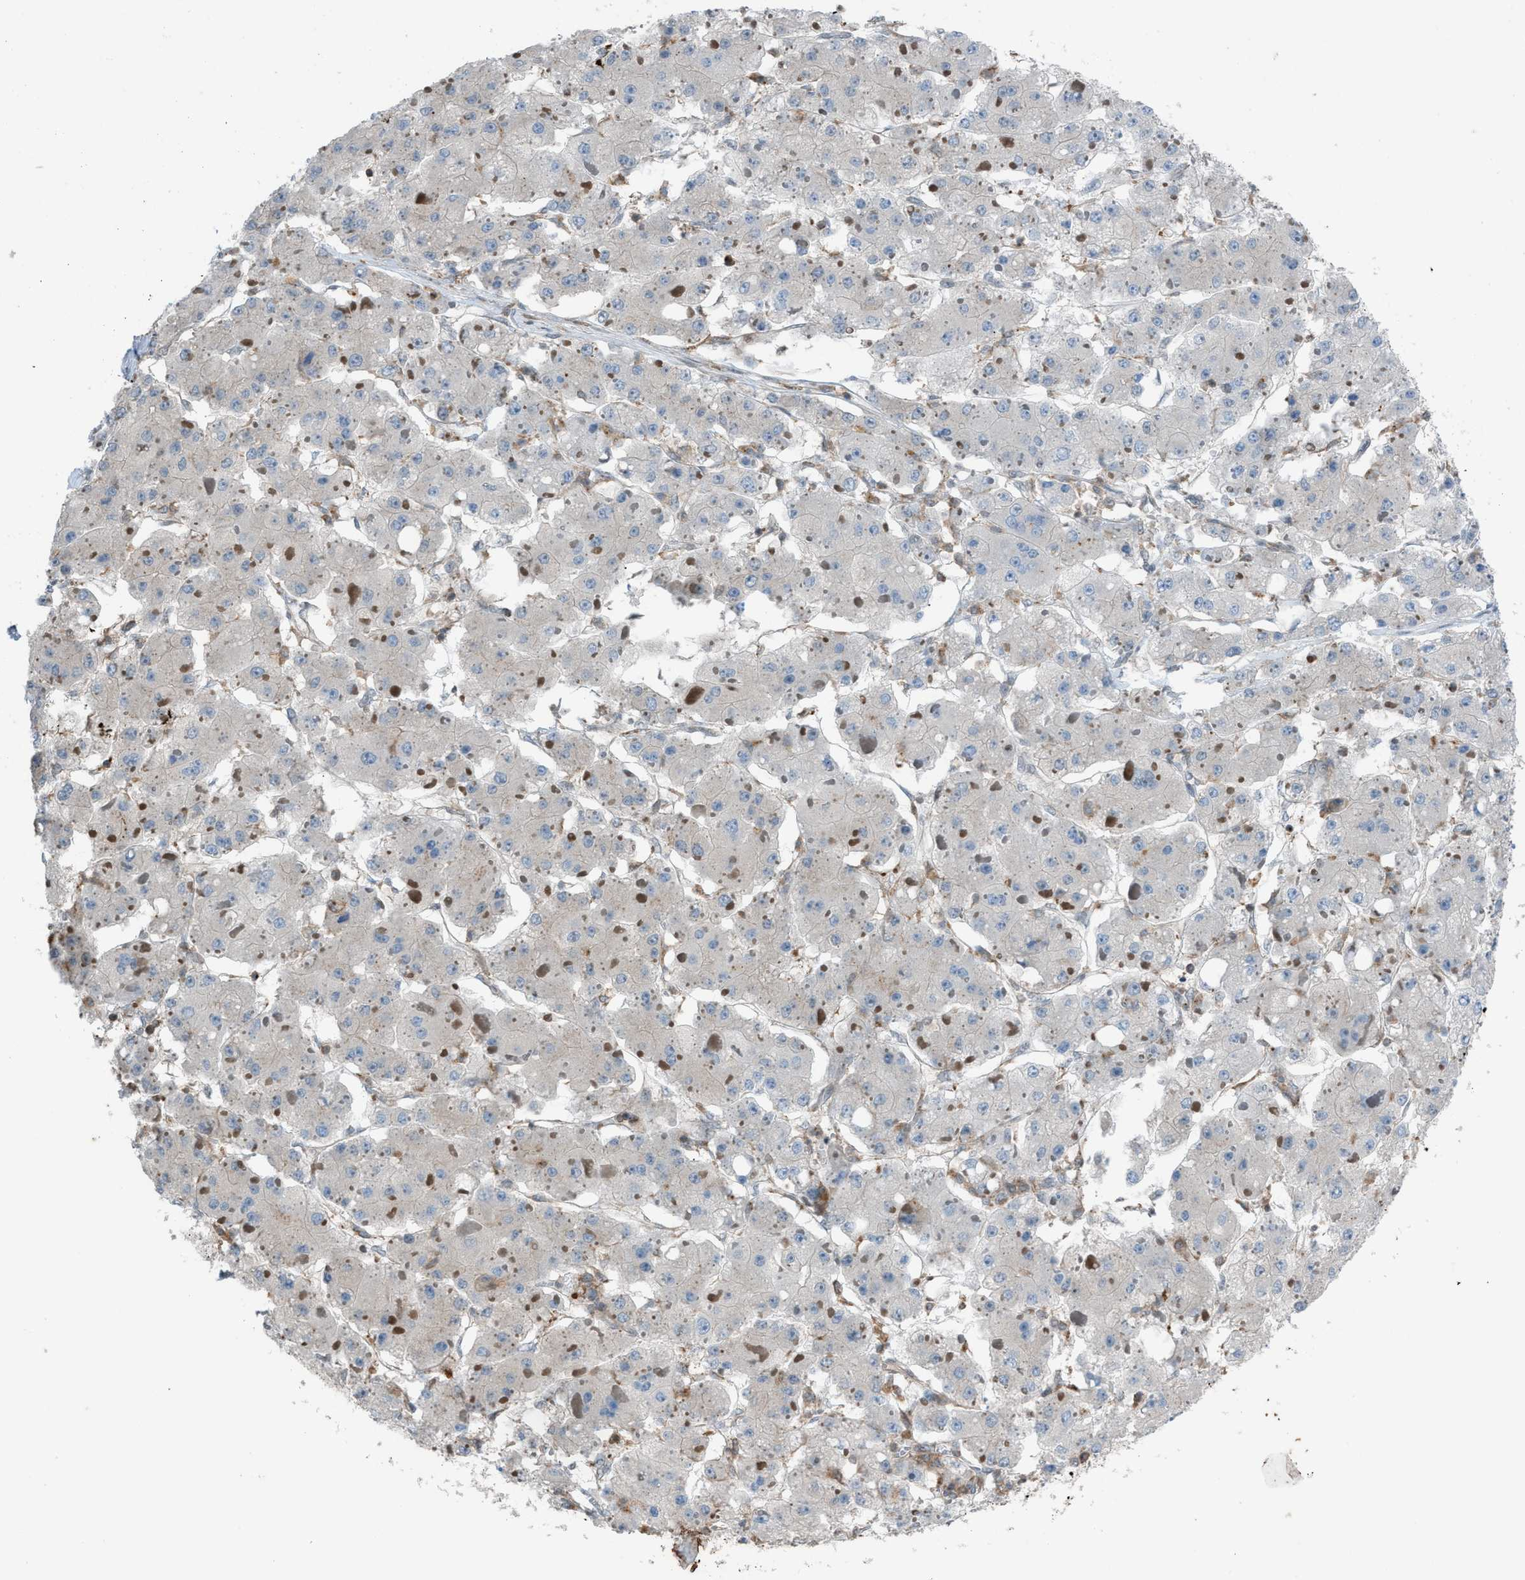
{"staining": {"intensity": "negative", "quantity": "none", "location": "none"}, "tissue": "liver cancer", "cell_type": "Tumor cells", "image_type": "cancer", "snomed": [{"axis": "morphology", "description": "Carcinoma, Hepatocellular, NOS"}, {"axis": "topography", "description": "Liver"}], "caption": "High power microscopy image of an immunohistochemistry photomicrograph of liver cancer, revealing no significant positivity in tumor cells. Nuclei are stained in blue.", "gene": "DYRK1A", "patient": {"sex": "female", "age": 73}}